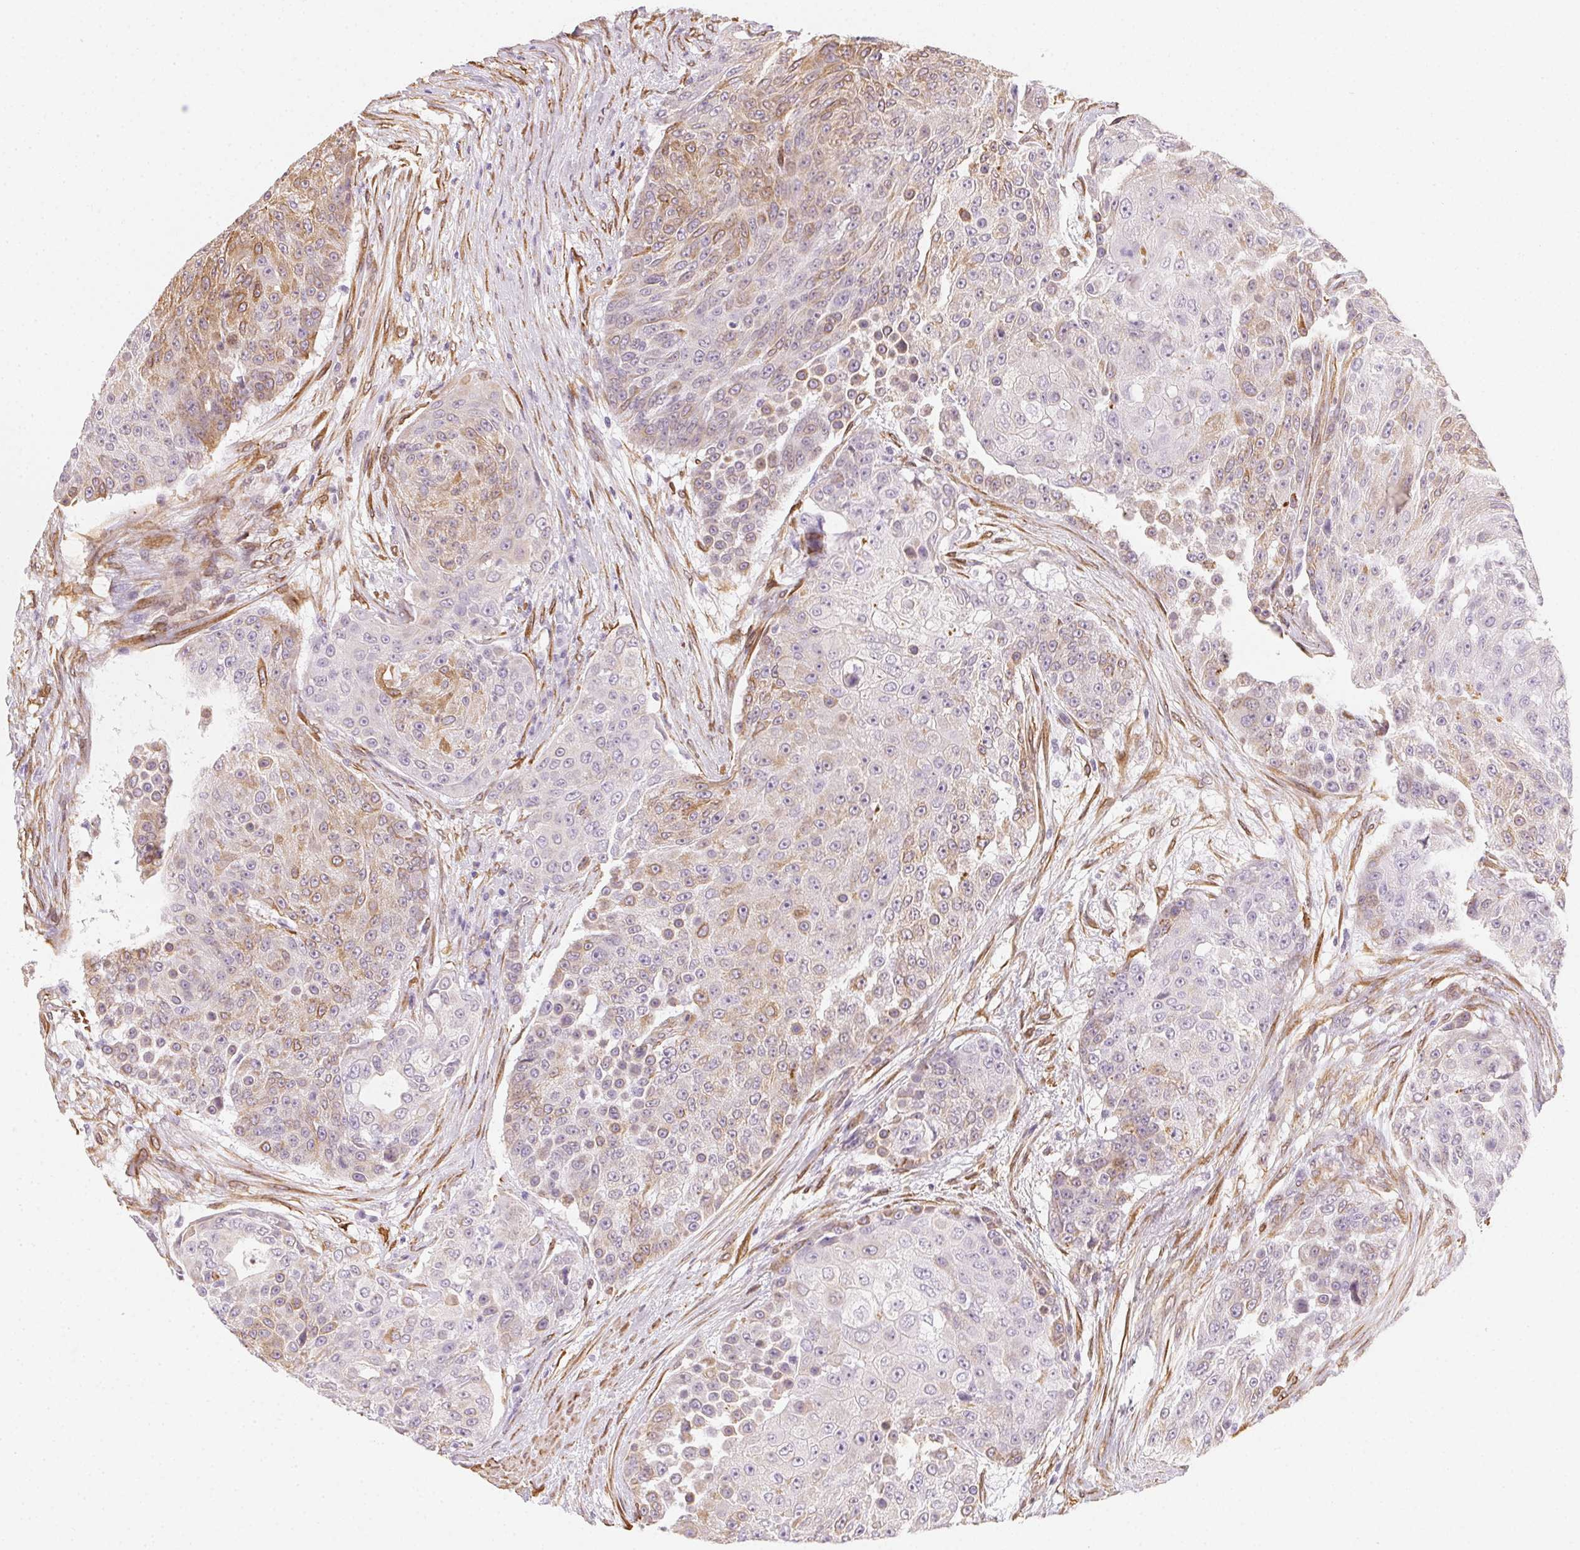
{"staining": {"intensity": "moderate", "quantity": "<25%", "location": "cytoplasmic/membranous"}, "tissue": "urothelial cancer", "cell_type": "Tumor cells", "image_type": "cancer", "snomed": [{"axis": "morphology", "description": "Urothelial carcinoma, High grade"}, {"axis": "topography", "description": "Urinary bladder"}], "caption": "The photomicrograph reveals staining of high-grade urothelial carcinoma, revealing moderate cytoplasmic/membranous protein positivity (brown color) within tumor cells.", "gene": "RSBN1", "patient": {"sex": "female", "age": 63}}